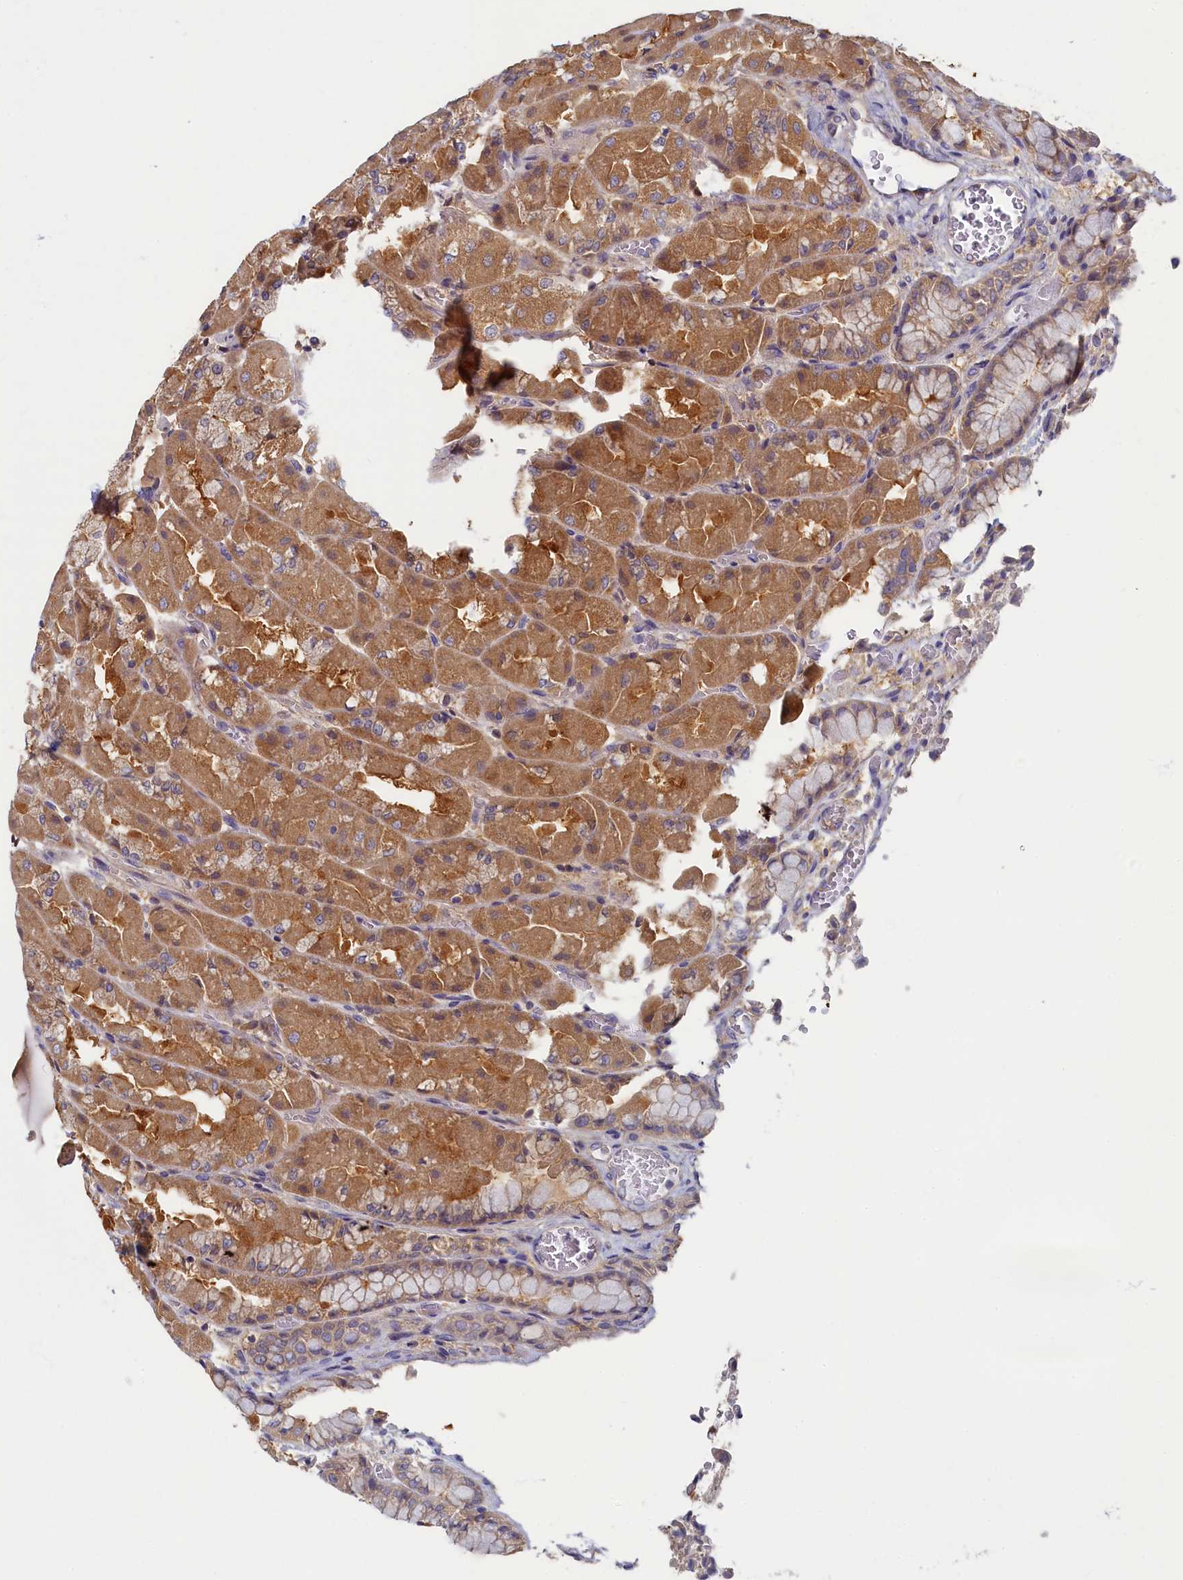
{"staining": {"intensity": "moderate", "quantity": ">75%", "location": "cytoplasmic/membranous"}, "tissue": "stomach", "cell_type": "Glandular cells", "image_type": "normal", "snomed": [{"axis": "morphology", "description": "Normal tissue, NOS"}, {"axis": "topography", "description": "Stomach"}], "caption": "Glandular cells reveal moderate cytoplasmic/membranous expression in about >75% of cells in normal stomach. (Stains: DAB (3,3'-diaminobenzidine) in brown, nuclei in blue, Microscopy: brightfield microscopy at high magnification).", "gene": "TIMM8B", "patient": {"sex": "female", "age": 61}}